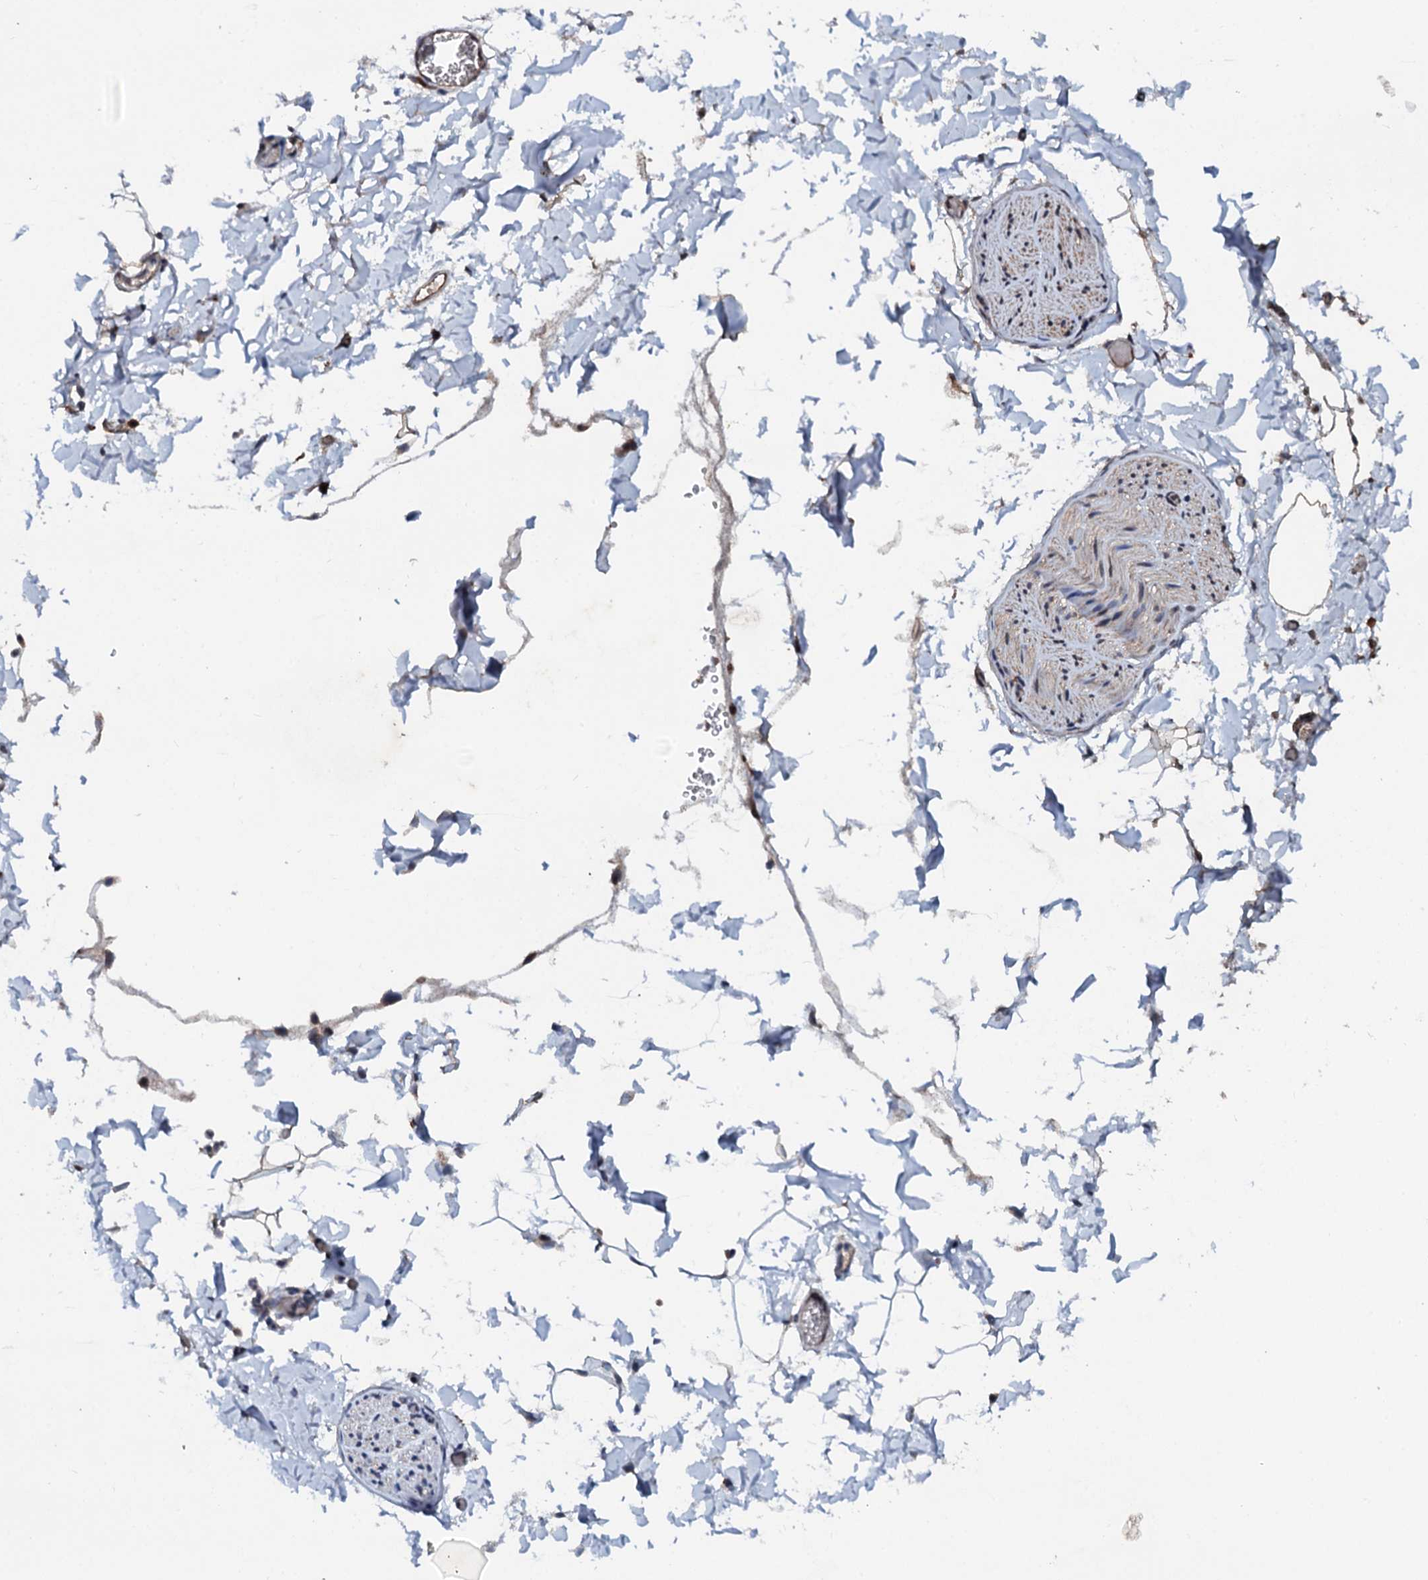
{"staining": {"intensity": "negative", "quantity": "none", "location": "none"}, "tissue": "adipose tissue", "cell_type": "Adipocytes", "image_type": "normal", "snomed": [{"axis": "morphology", "description": "Normal tissue, NOS"}, {"axis": "topography", "description": "Gallbladder"}, {"axis": "topography", "description": "Peripheral nerve tissue"}], "caption": "An immunohistochemistry (IHC) micrograph of unremarkable adipose tissue is shown. There is no staining in adipocytes of adipose tissue.", "gene": "SLC37A4", "patient": {"sex": "male", "age": 38}}